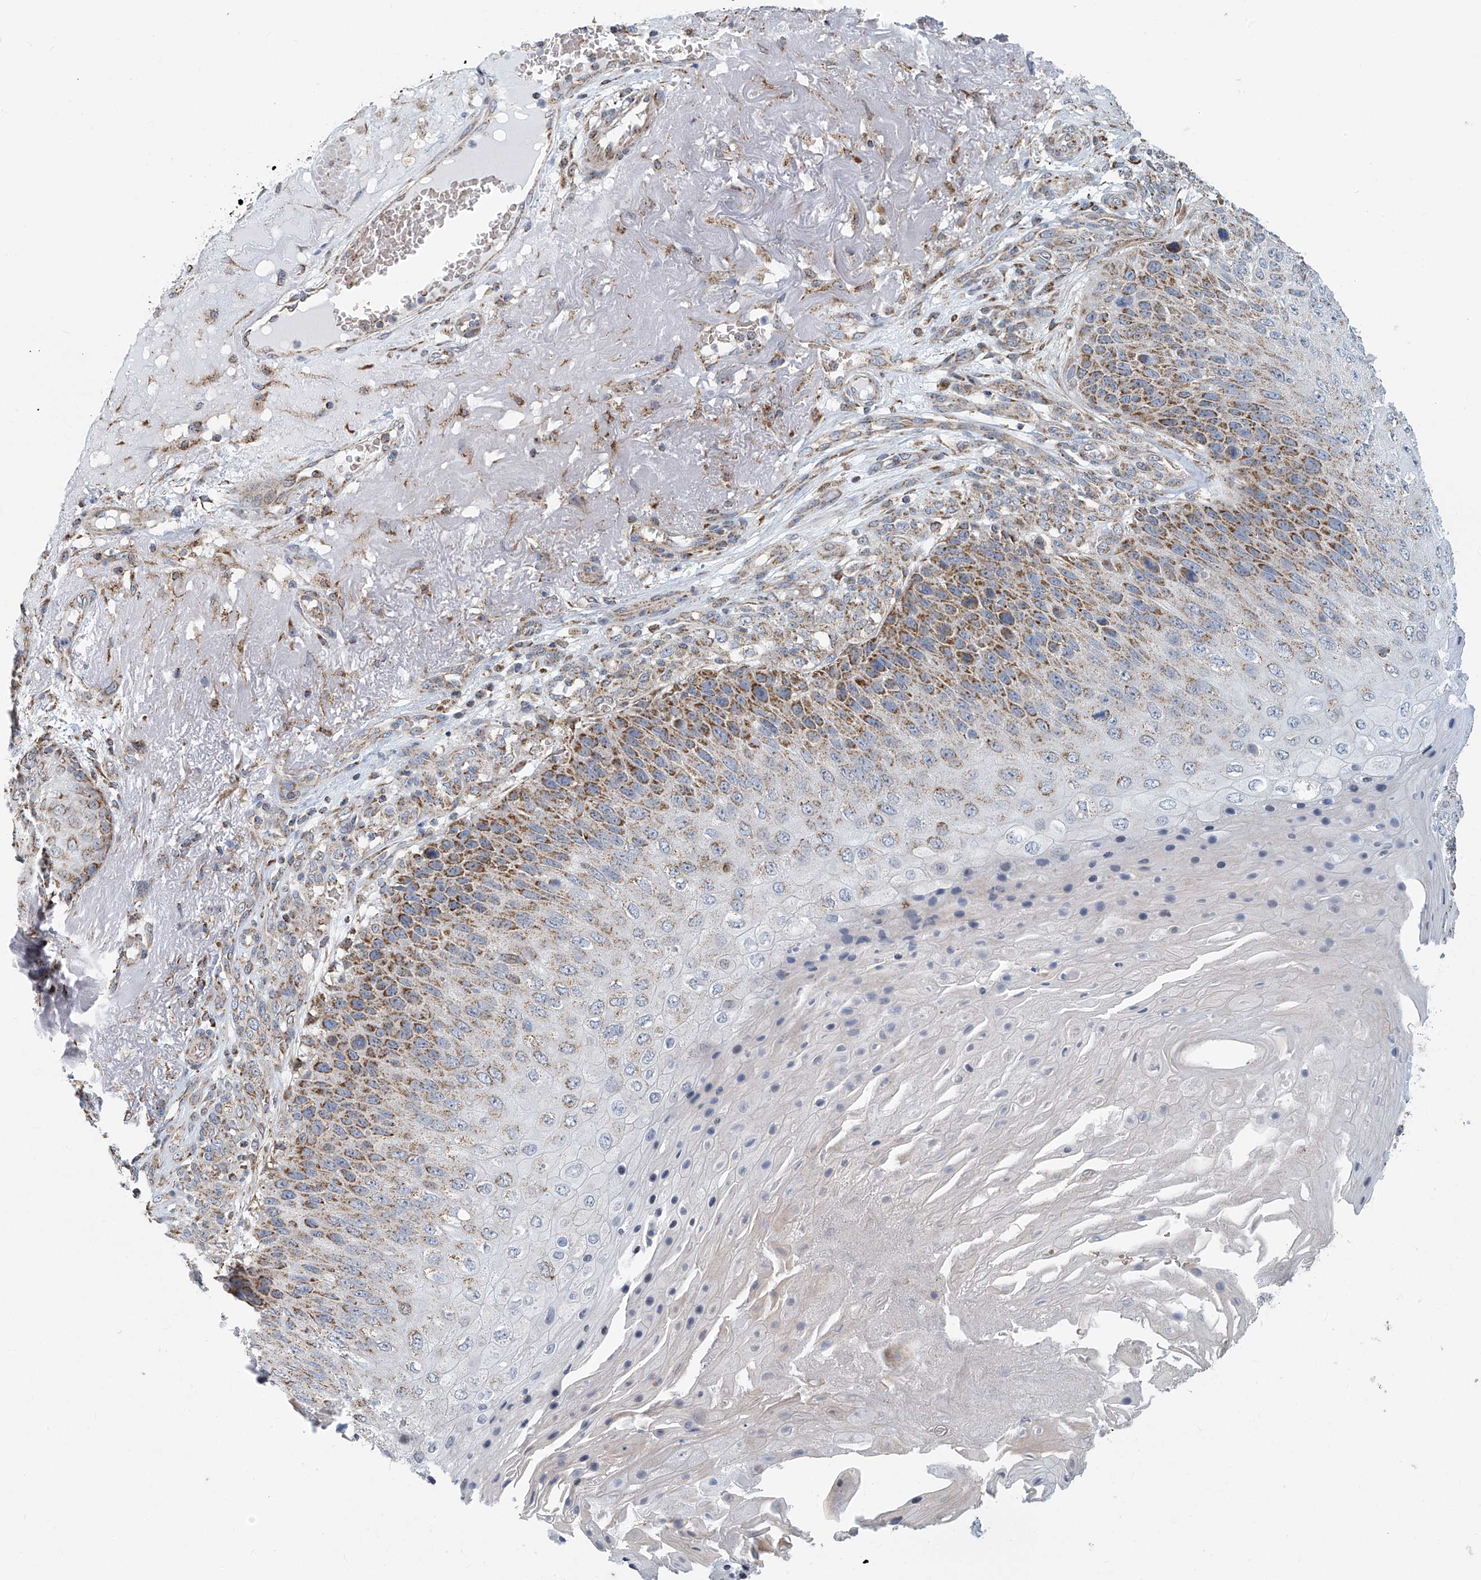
{"staining": {"intensity": "moderate", "quantity": ">75%", "location": "cytoplasmic/membranous"}, "tissue": "skin cancer", "cell_type": "Tumor cells", "image_type": "cancer", "snomed": [{"axis": "morphology", "description": "Squamous cell carcinoma, NOS"}, {"axis": "topography", "description": "Skin"}], "caption": "High-magnification brightfield microscopy of skin squamous cell carcinoma stained with DAB (brown) and counterstained with hematoxylin (blue). tumor cells exhibit moderate cytoplasmic/membranous expression is seen in approximately>75% of cells.", "gene": "COMMD1", "patient": {"sex": "female", "age": 88}}